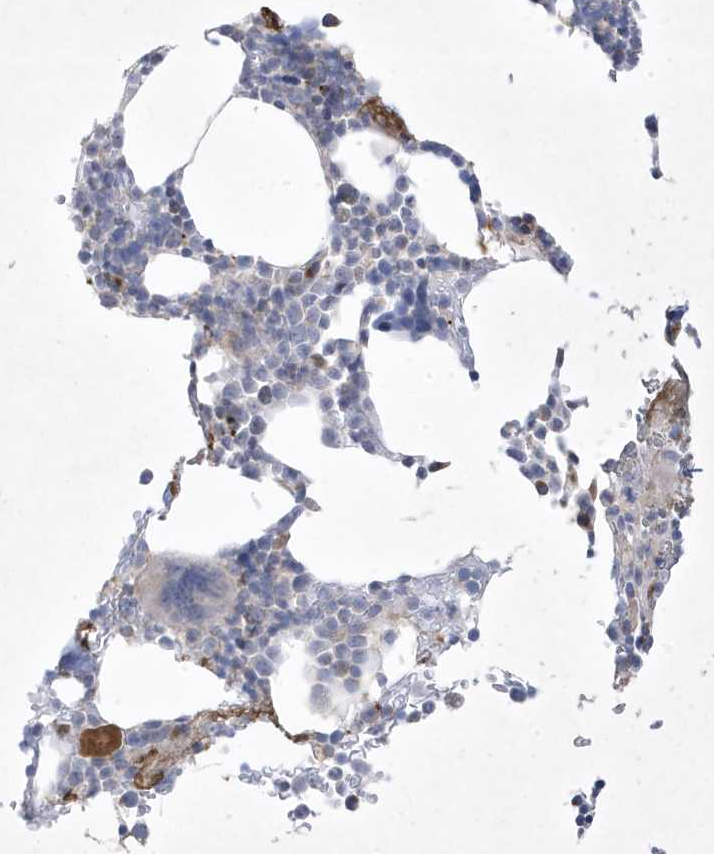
{"staining": {"intensity": "weak", "quantity": "<25%", "location": "cytoplasmic/membranous"}, "tissue": "bone marrow", "cell_type": "Hematopoietic cells", "image_type": "normal", "snomed": [{"axis": "morphology", "description": "Normal tissue, NOS"}, {"axis": "topography", "description": "Bone marrow"}], "caption": "High power microscopy image of an immunohistochemistry micrograph of benign bone marrow, revealing no significant staining in hematopoietic cells. (Immunohistochemistry (ihc), brightfield microscopy, high magnification).", "gene": "ADAMTSL3", "patient": {"sex": "male"}}